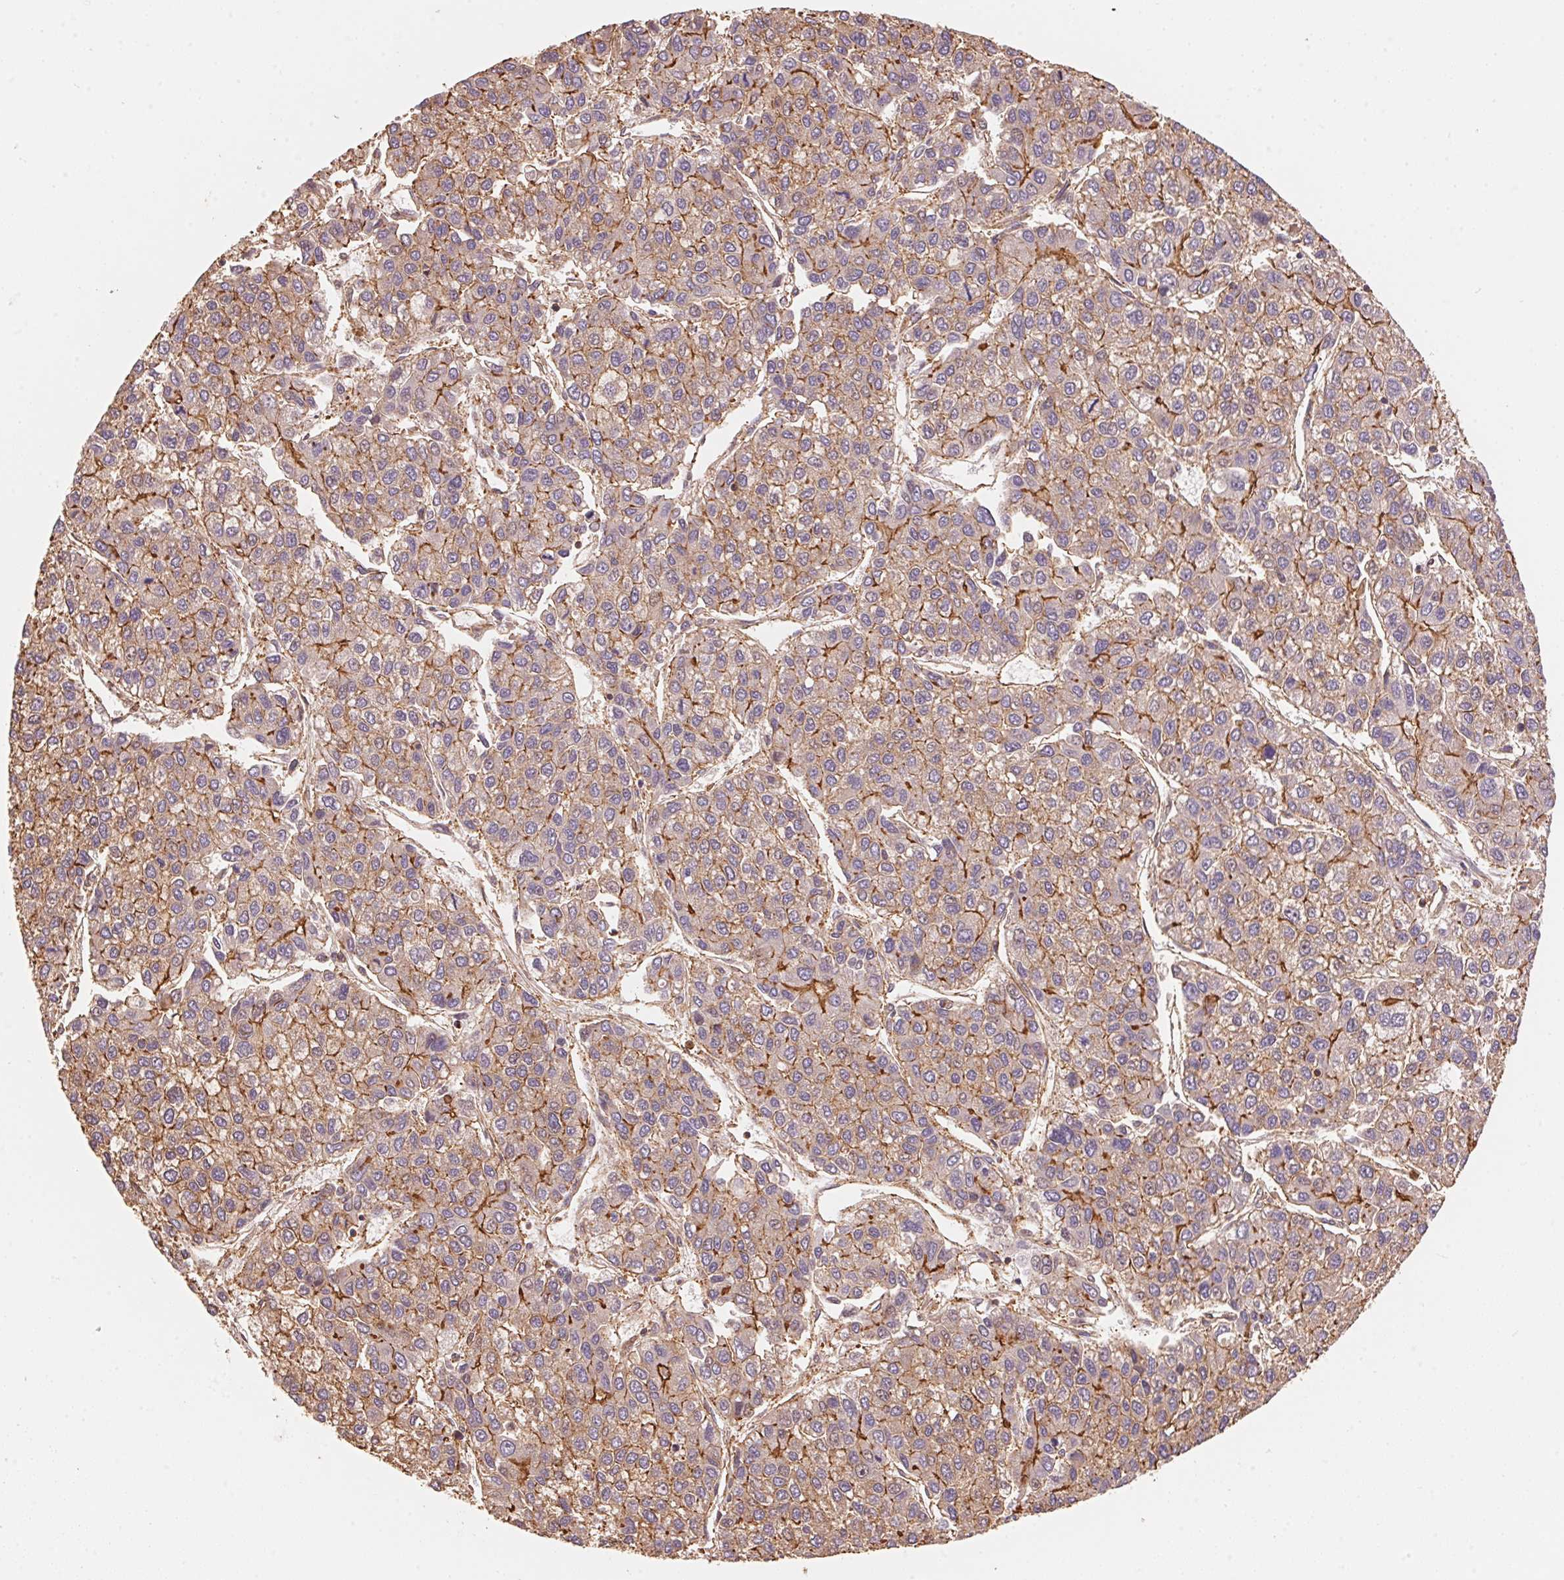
{"staining": {"intensity": "moderate", "quantity": "<25%", "location": "cytoplasmic/membranous"}, "tissue": "liver cancer", "cell_type": "Tumor cells", "image_type": "cancer", "snomed": [{"axis": "morphology", "description": "Carcinoma, Hepatocellular, NOS"}, {"axis": "topography", "description": "Liver"}], "caption": "A photomicrograph of human liver cancer stained for a protein displays moderate cytoplasmic/membranous brown staining in tumor cells.", "gene": "FRAS1", "patient": {"sex": "female", "age": 66}}